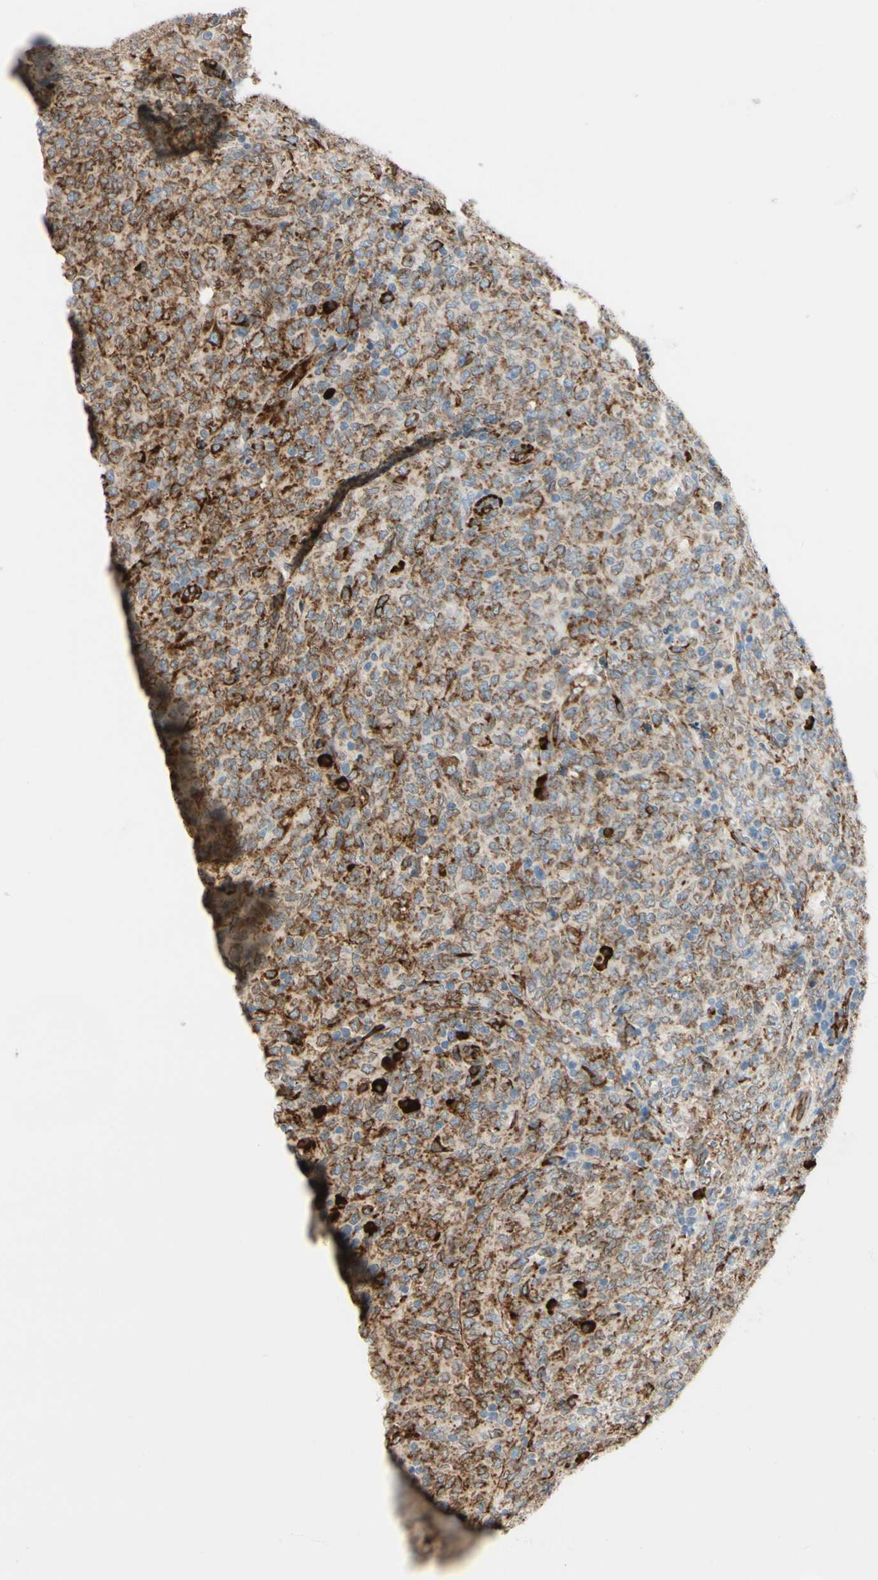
{"staining": {"intensity": "strong", "quantity": ">75%", "location": "cytoplasmic/membranous"}, "tissue": "lymphoma", "cell_type": "Tumor cells", "image_type": "cancer", "snomed": [{"axis": "morphology", "description": "Malignant lymphoma, non-Hodgkin's type, High grade"}, {"axis": "topography", "description": "Tonsil"}], "caption": "Tumor cells show high levels of strong cytoplasmic/membranous expression in about >75% of cells in malignant lymphoma, non-Hodgkin's type (high-grade).", "gene": "RRBP1", "patient": {"sex": "female", "age": 36}}